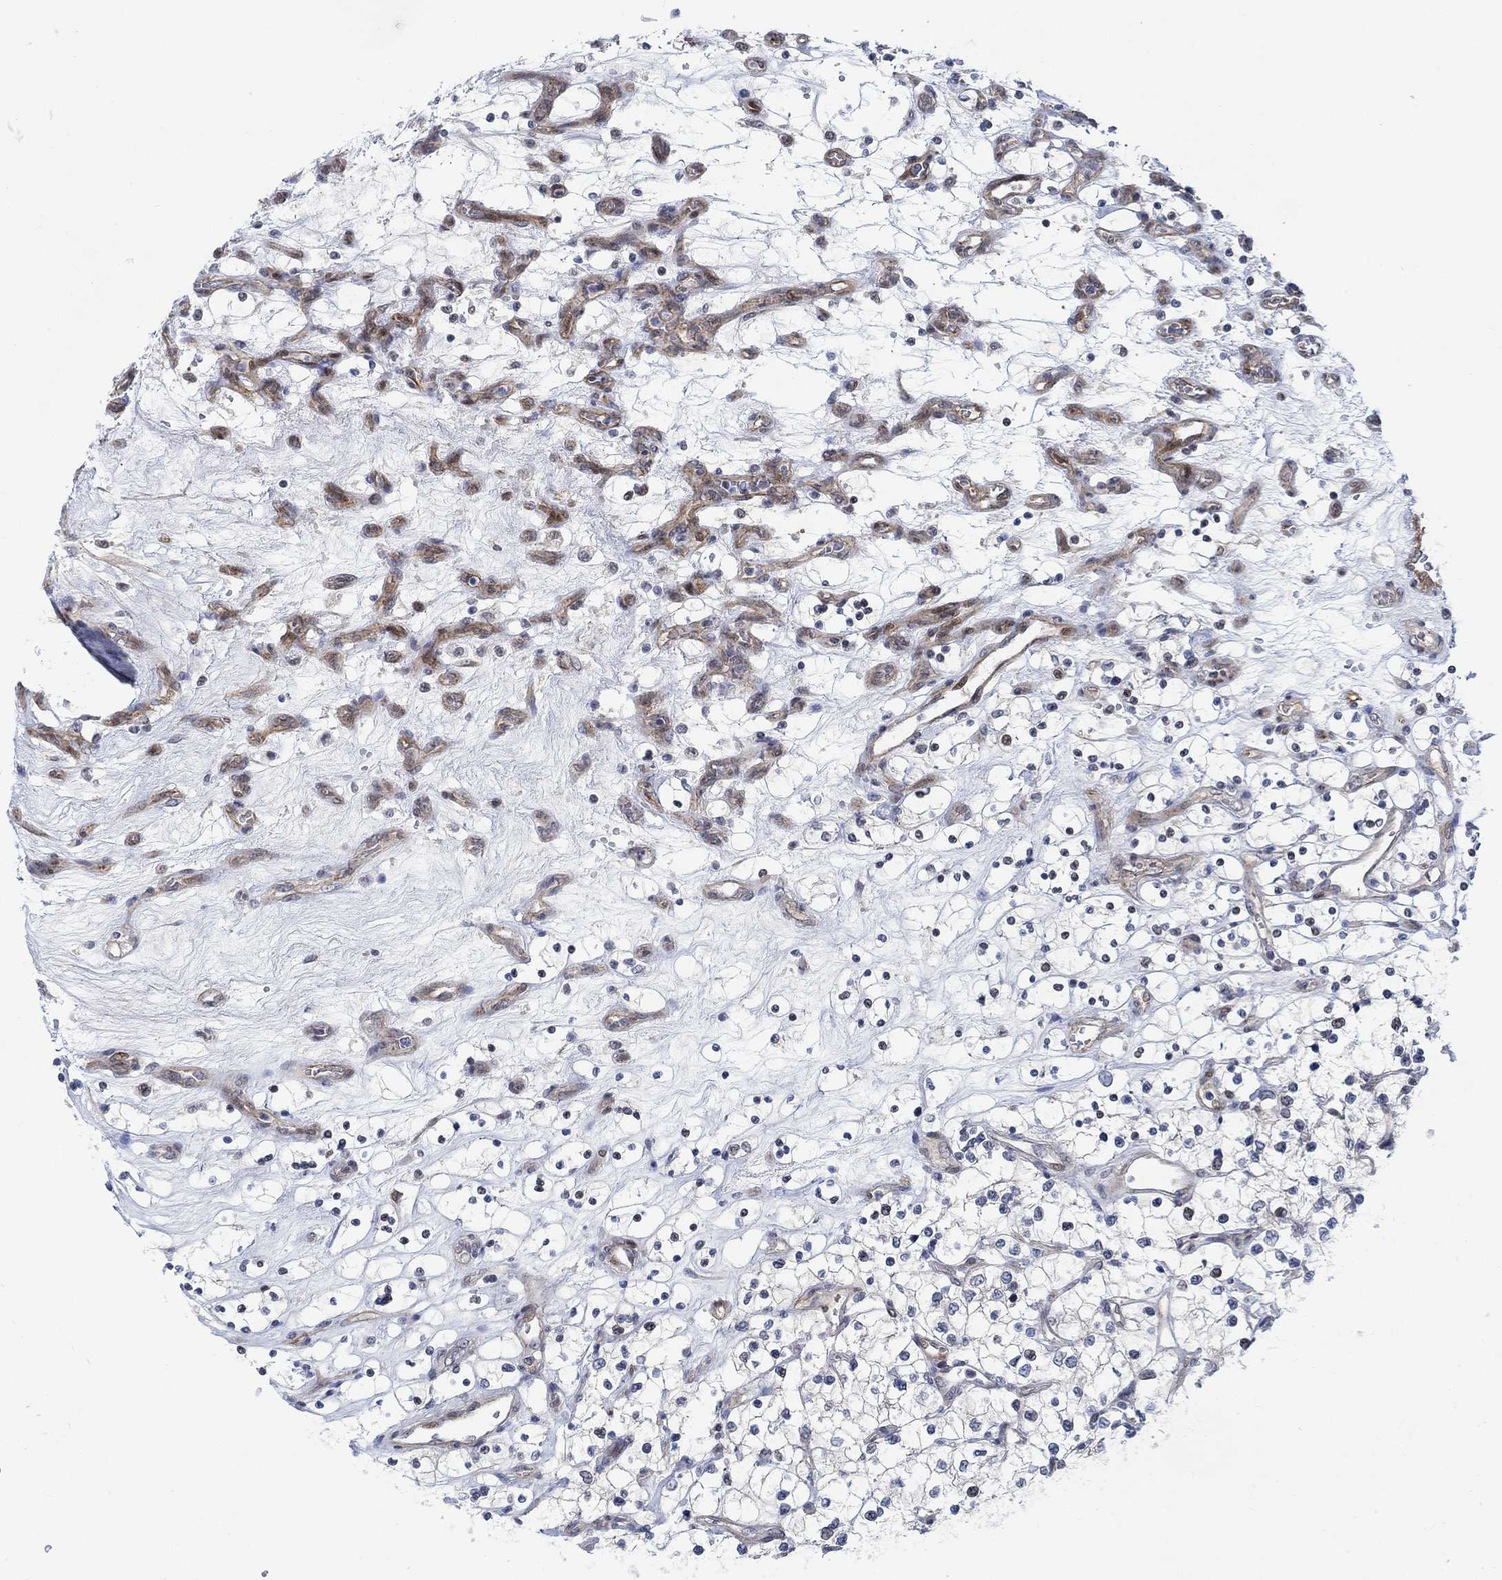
{"staining": {"intensity": "weak", "quantity": "<25%", "location": "nuclear"}, "tissue": "renal cancer", "cell_type": "Tumor cells", "image_type": "cancer", "snomed": [{"axis": "morphology", "description": "Adenocarcinoma, NOS"}, {"axis": "topography", "description": "Kidney"}], "caption": "Tumor cells show no significant expression in renal cancer (adenocarcinoma).", "gene": "KCNH8", "patient": {"sex": "female", "age": 69}}